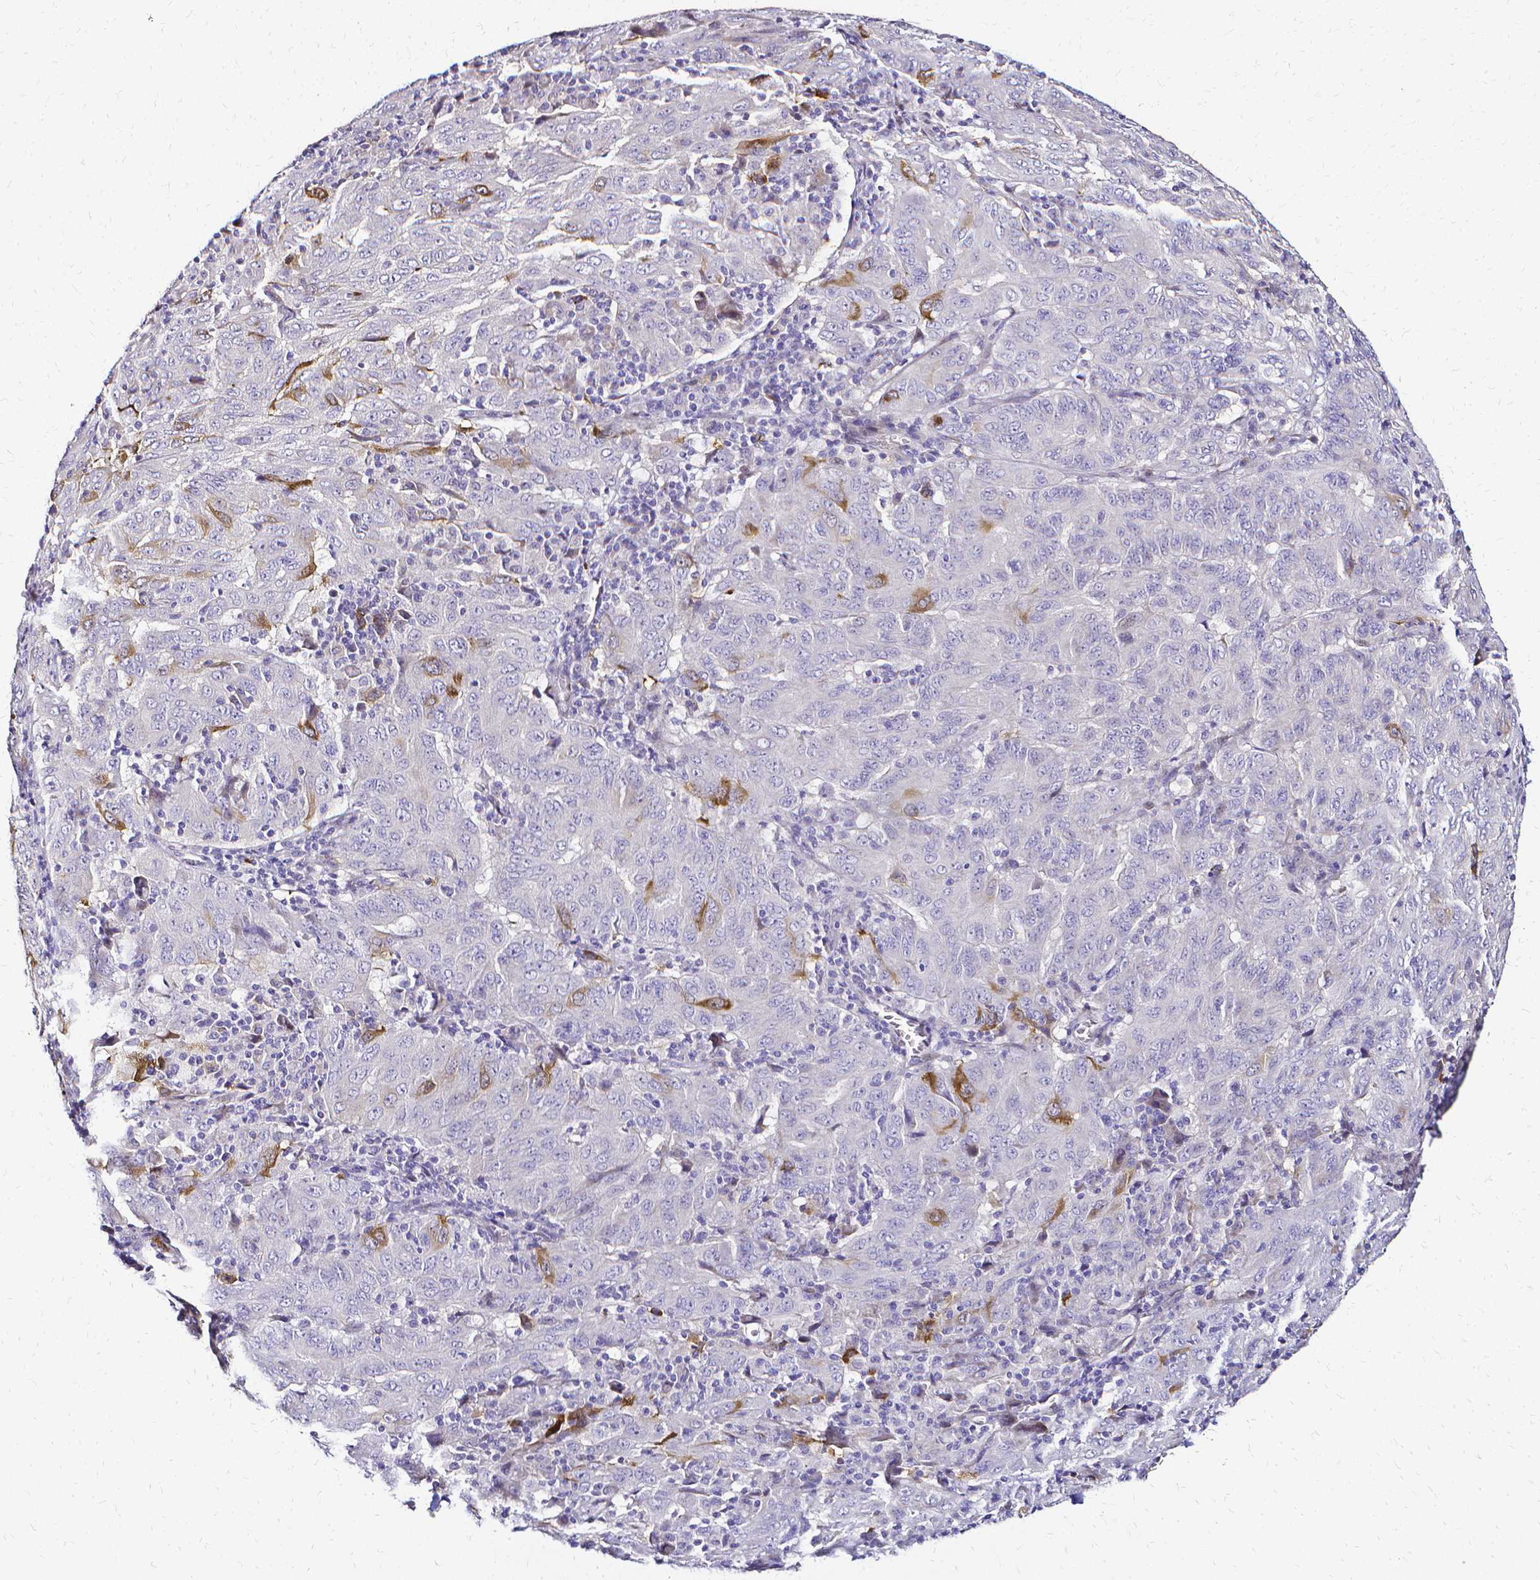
{"staining": {"intensity": "moderate", "quantity": "<25%", "location": "cytoplasmic/membranous"}, "tissue": "pancreatic cancer", "cell_type": "Tumor cells", "image_type": "cancer", "snomed": [{"axis": "morphology", "description": "Adenocarcinoma, NOS"}, {"axis": "topography", "description": "Pancreas"}], "caption": "Moderate cytoplasmic/membranous positivity is identified in approximately <25% of tumor cells in pancreatic cancer (adenocarcinoma).", "gene": "CCNB1", "patient": {"sex": "male", "age": 63}}